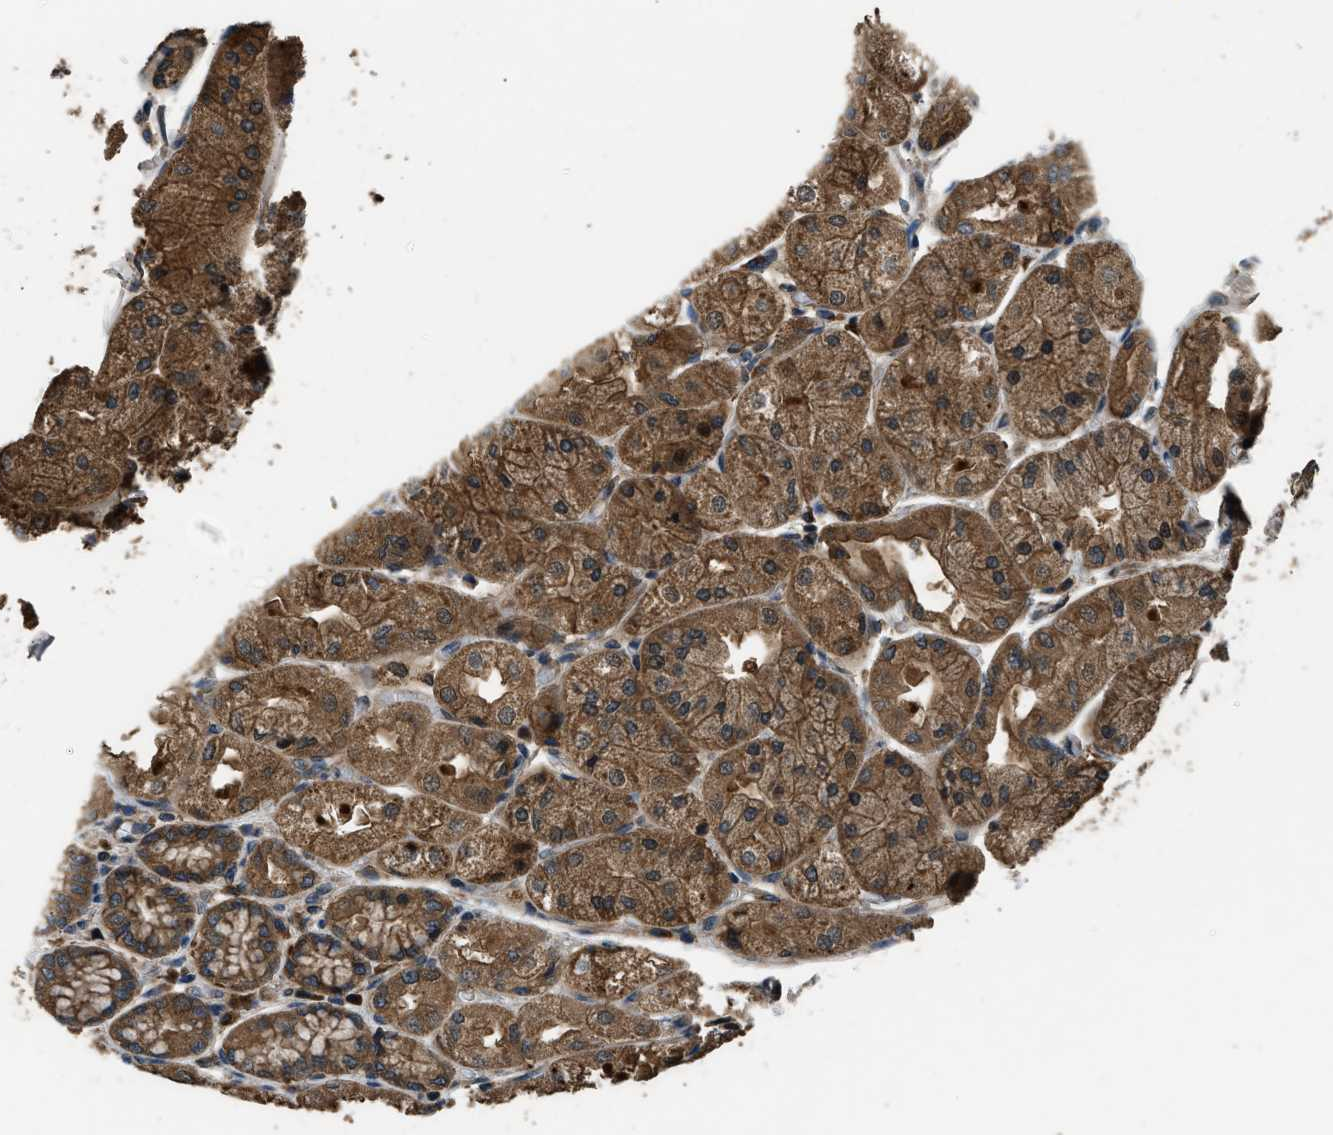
{"staining": {"intensity": "moderate", "quantity": ">75%", "location": "cytoplasmic/membranous"}, "tissue": "stomach", "cell_type": "Glandular cells", "image_type": "normal", "snomed": [{"axis": "morphology", "description": "Normal tissue, NOS"}, {"axis": "topography", "description": "Stomach, upper"}], "caption": "A micrograph showing moderate cytoplasmic/membranous expression in approximately >75% of glandular cells in benign stomach, as visualized by brown immunohistochemical staining.", "gene": "GGH", "patient": {"sex": "male", "age": 72}}